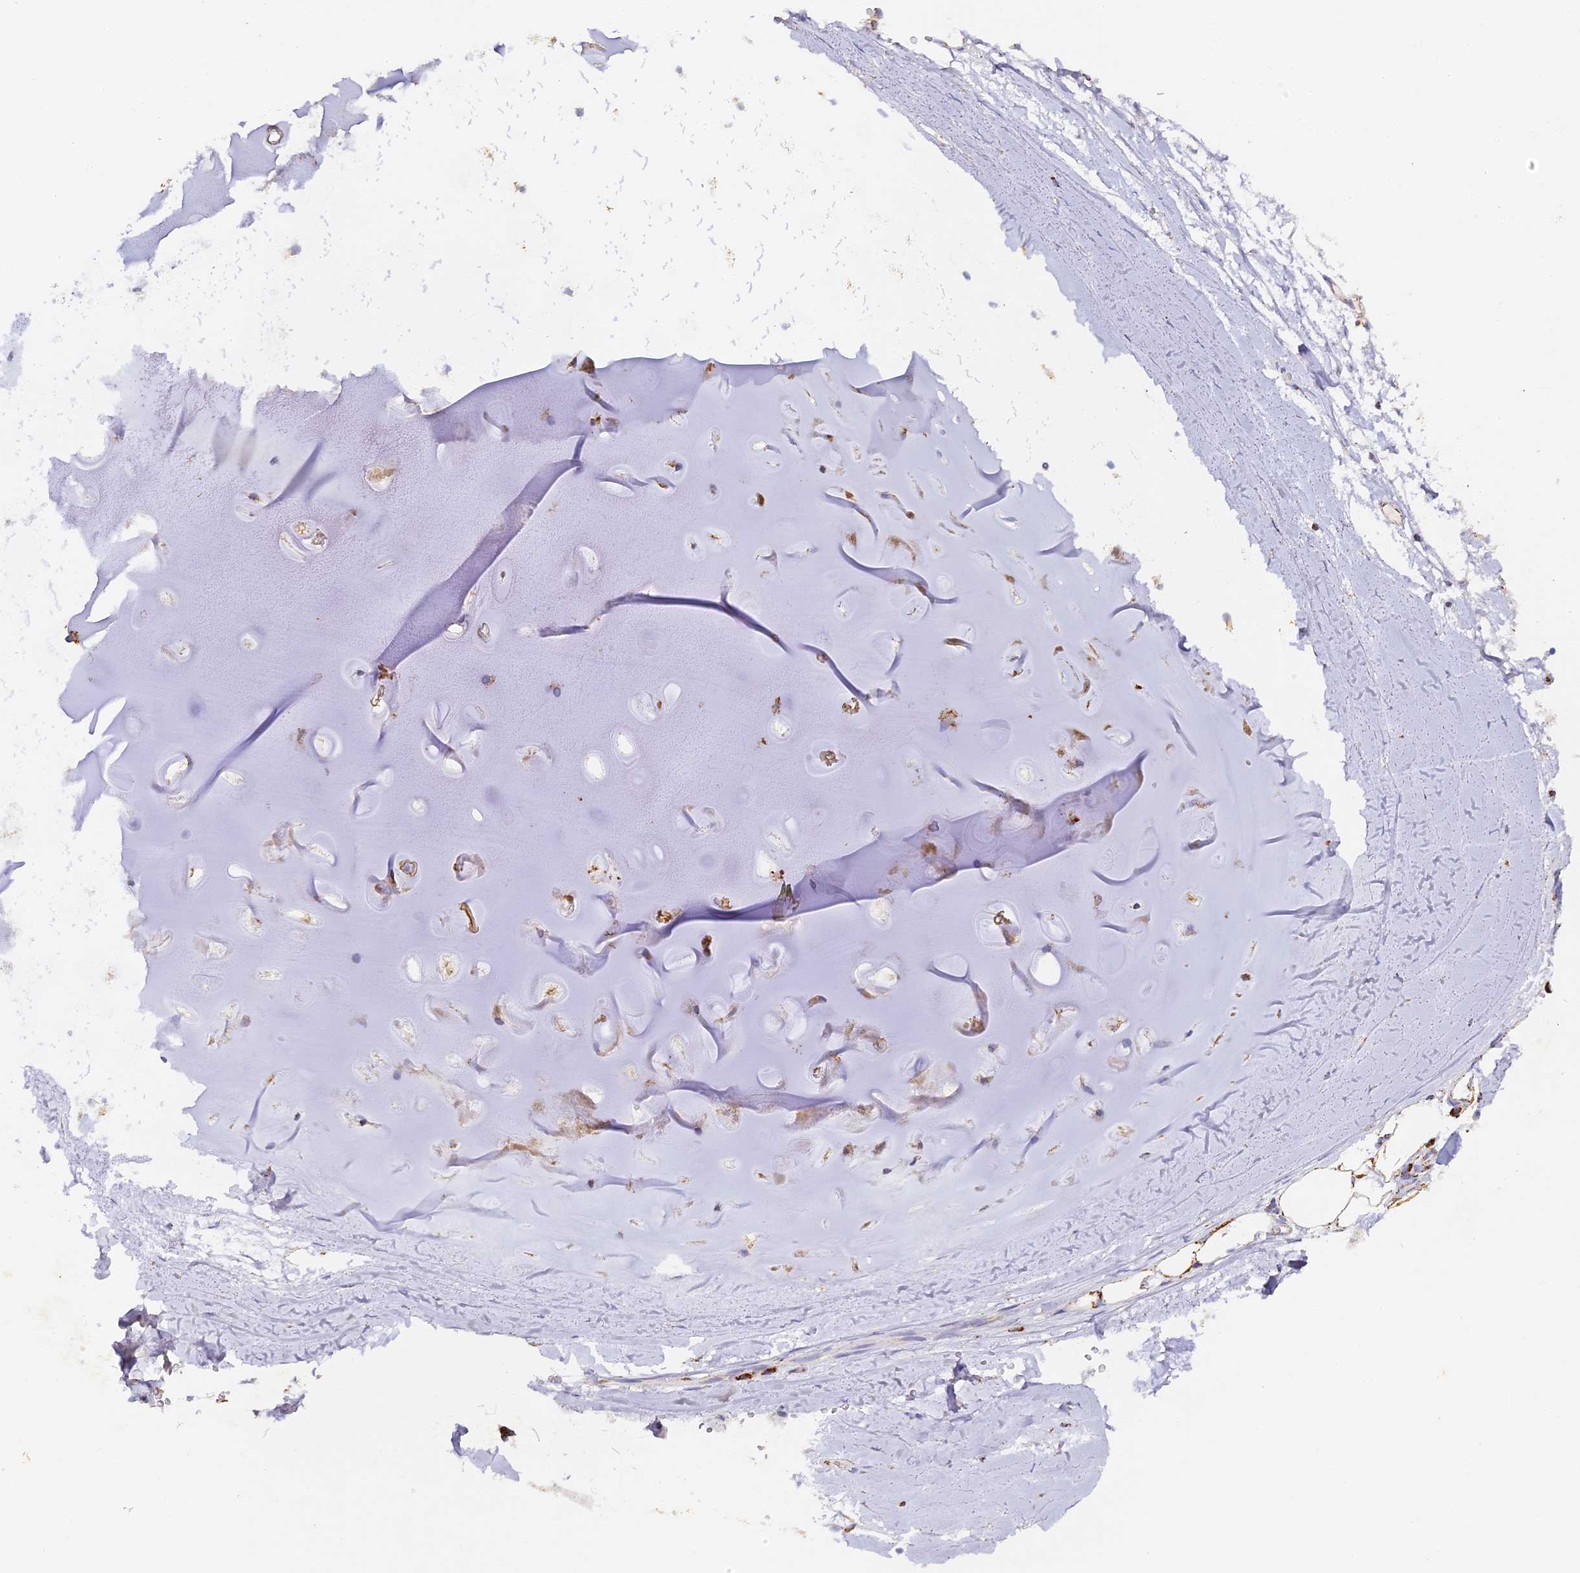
{"staining": {"intensity": "negative", "quantity": "none", "location": "none"}, "tissue": "adipose tissue", "cell_type": "Adipocytes", "image_type": "normal", "snomed": [{"axis": "morphology", "description": "Normal tissue, NOS"}, {"axis": "topography", "description": "Lymph node"}, {"axis": "topography", "description": "Bronchus"}], "caption": "Adipose tissue stained for a protein using immunohistochemistry (IHC) demonstrates no staining adipocytes.", "gene": "DONSON", "patient": {"sex": "male", "age": 63}}